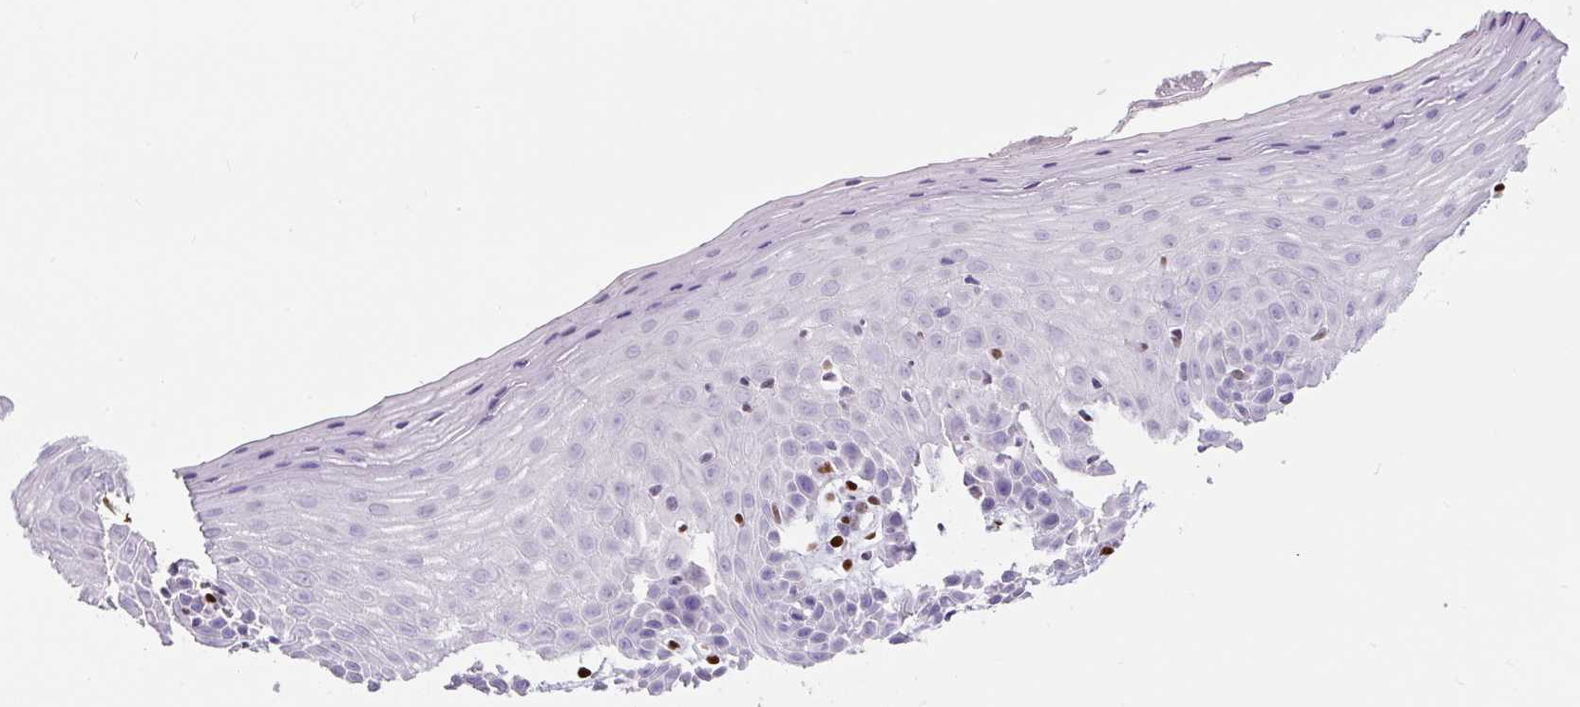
{"staining": {"intensity": "negative", "quantity": "none", "location": "none"}, "tissue": "cervix", "cell_type": "Glandular cells", "image_type": "normal", "snomed": [{"axis": "morphology", "description": "Normal tissue, NOS"}, {"axis": "topography", "description": "Cervix"}], "caption": "This is an immunohistochemistry (IHC) histopathology image of unremarkable human cervix. There is no staining in glandular cells.", "gene": "ZEB1", "patient": {"sex": "female", "age": 36}}